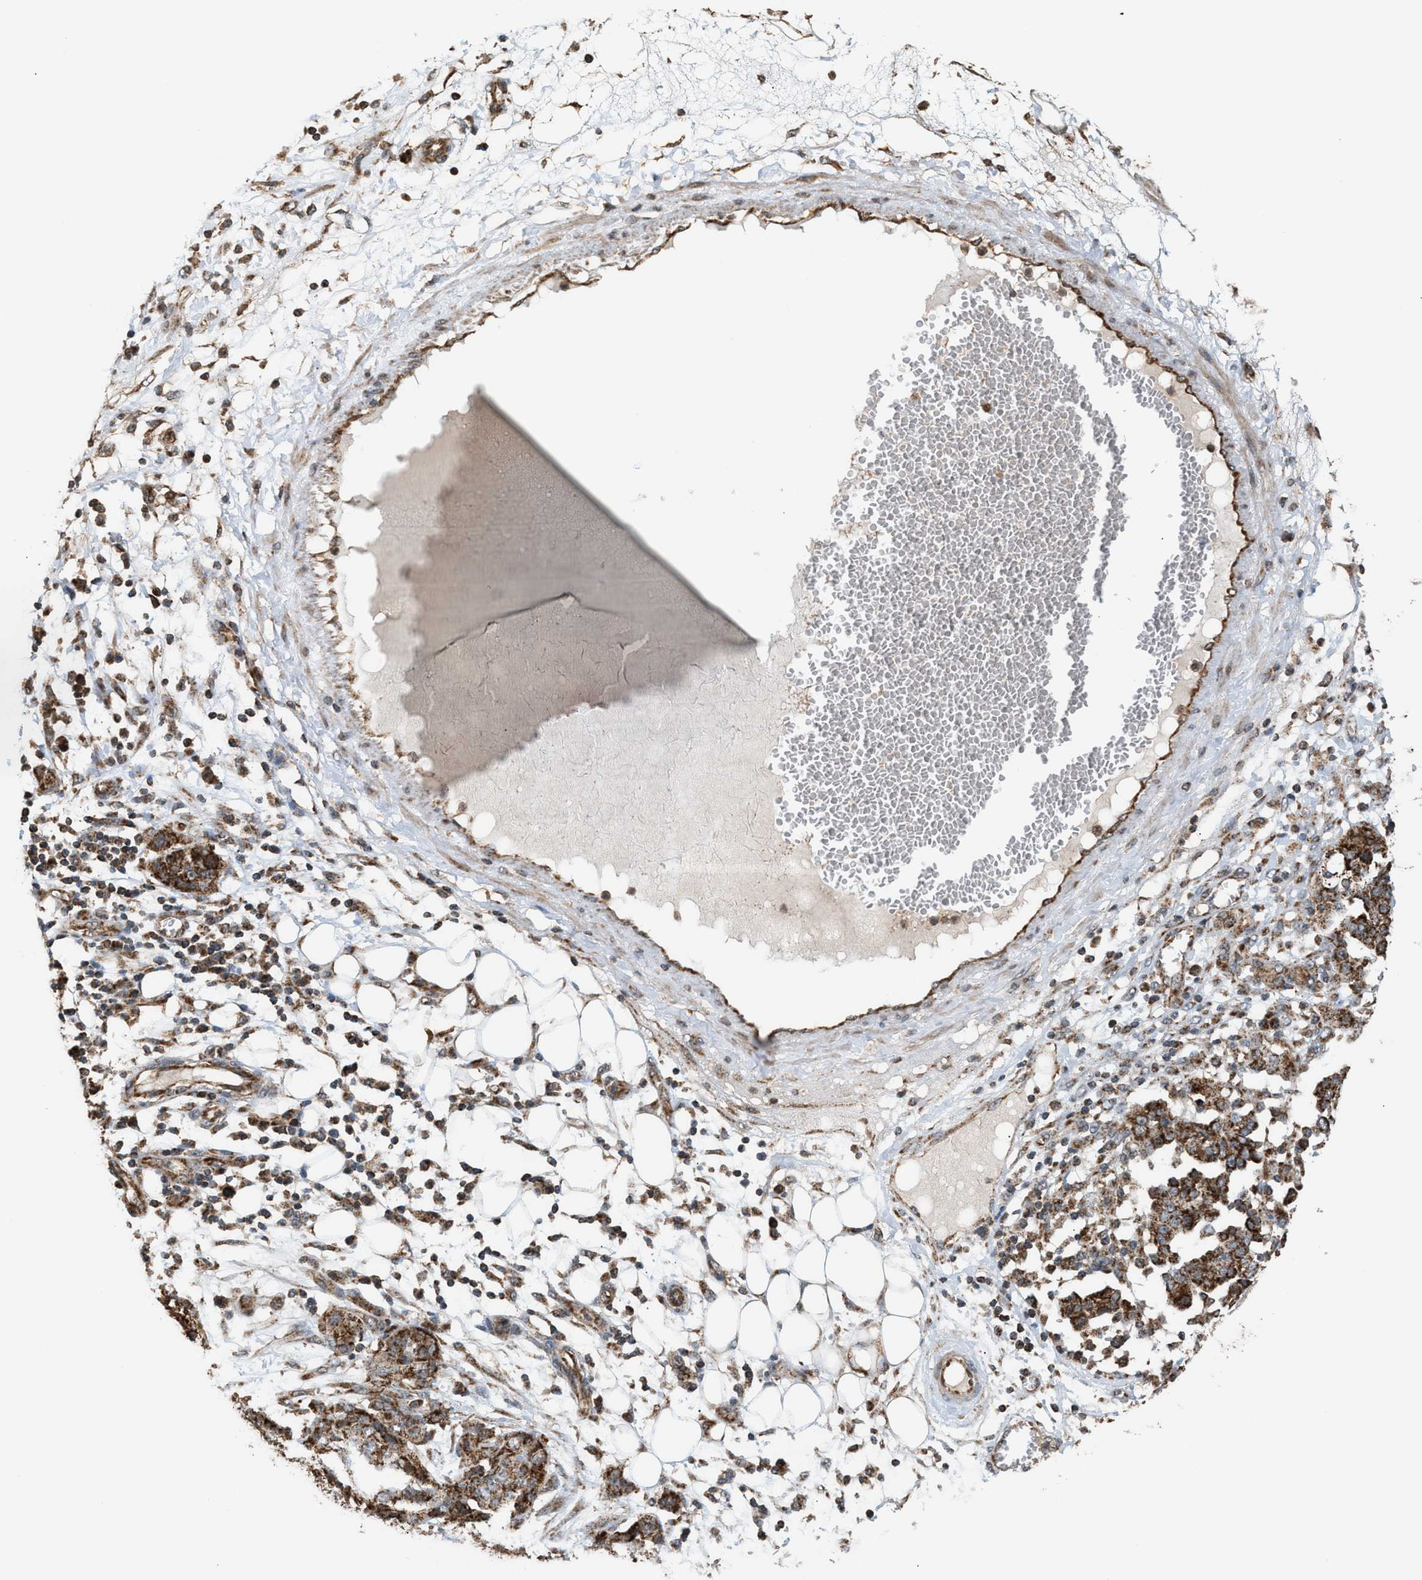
{"staining": {"intensity": "moderate", "quantity": ">75%", "location": "cytoplasmic/membranous"}, "tissue": "ovarian cancer", "cell_type": "Tumor cells", "image_type": "cancer", "snomed": [{"axis": "morphology", "description": "Cystadenocarcinoma, serous, NOS"}, {"axis": "topography", "description": "Soft tissue"}, {"axis": "topography", "description": "Ovary"}], "caption": "A high-resolution image shows immunohistochemistry staining of ovarian cancer, which demonstrates moderate cytoplasmic/membranous positivity in approximately >75% of tumor cells.", "gene": "SGSM2", "patient": {"sex": "female", "age": 57}}